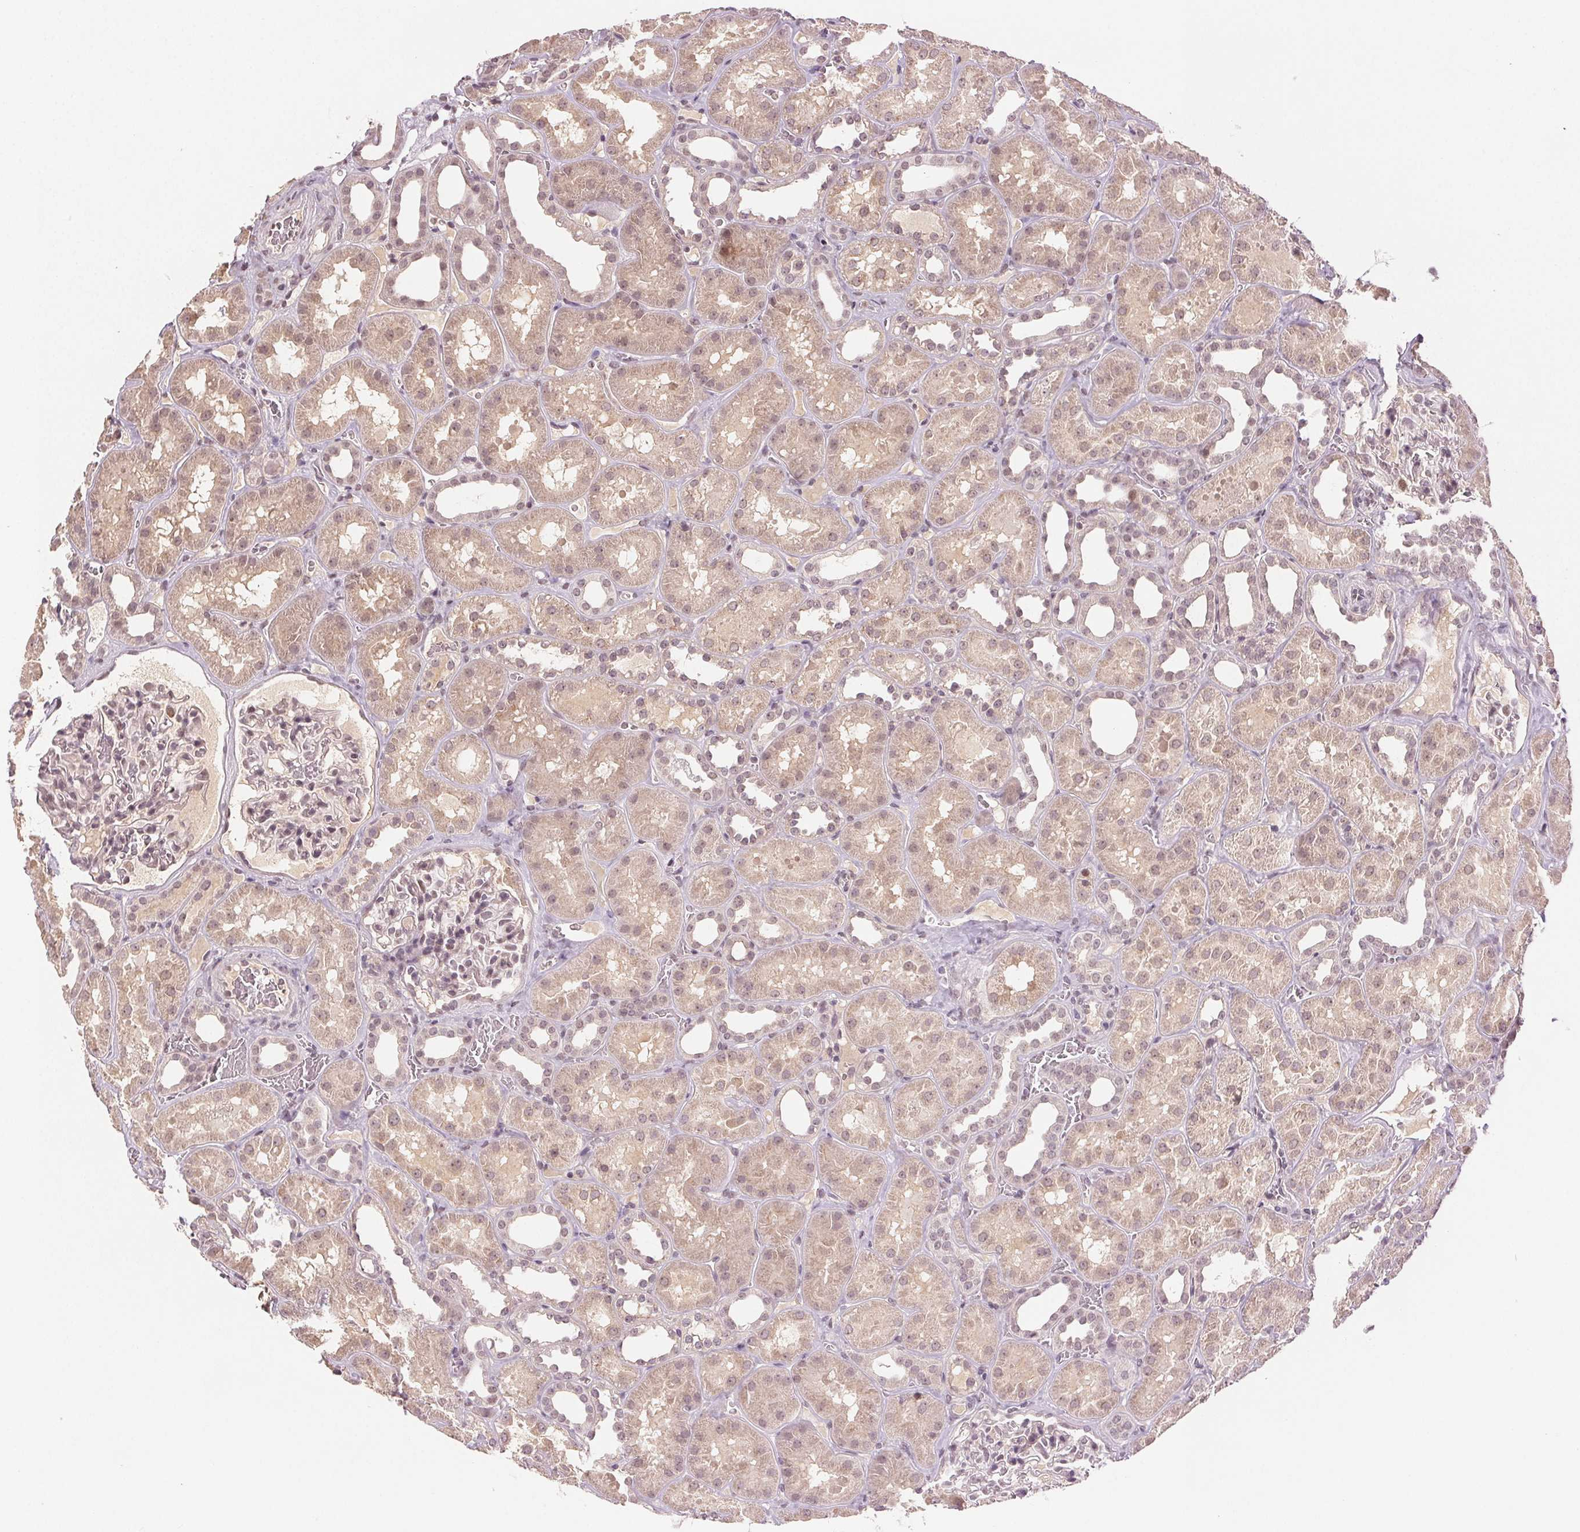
{"staining": {"intensity": "weak", "quantity": "25%-75%", "location": "nuclear"}, "tissue": "kidney", "cell_type": "Cells in glomeruli", "image_type": "normal", "snomed": [{"axis": "morphology", "description": "Normal tissue, NOS"}, {"axis": "topography", "description": "Kidney"}], "caption": "A photomicrograph showing weak nuclear positivity in about 25%-75% of cells in glomeruli in normal kidney, as visualized by brown immunohistochemical staining.", "gene": "TUB", "patient": {"sex": "female", "age": 41}}